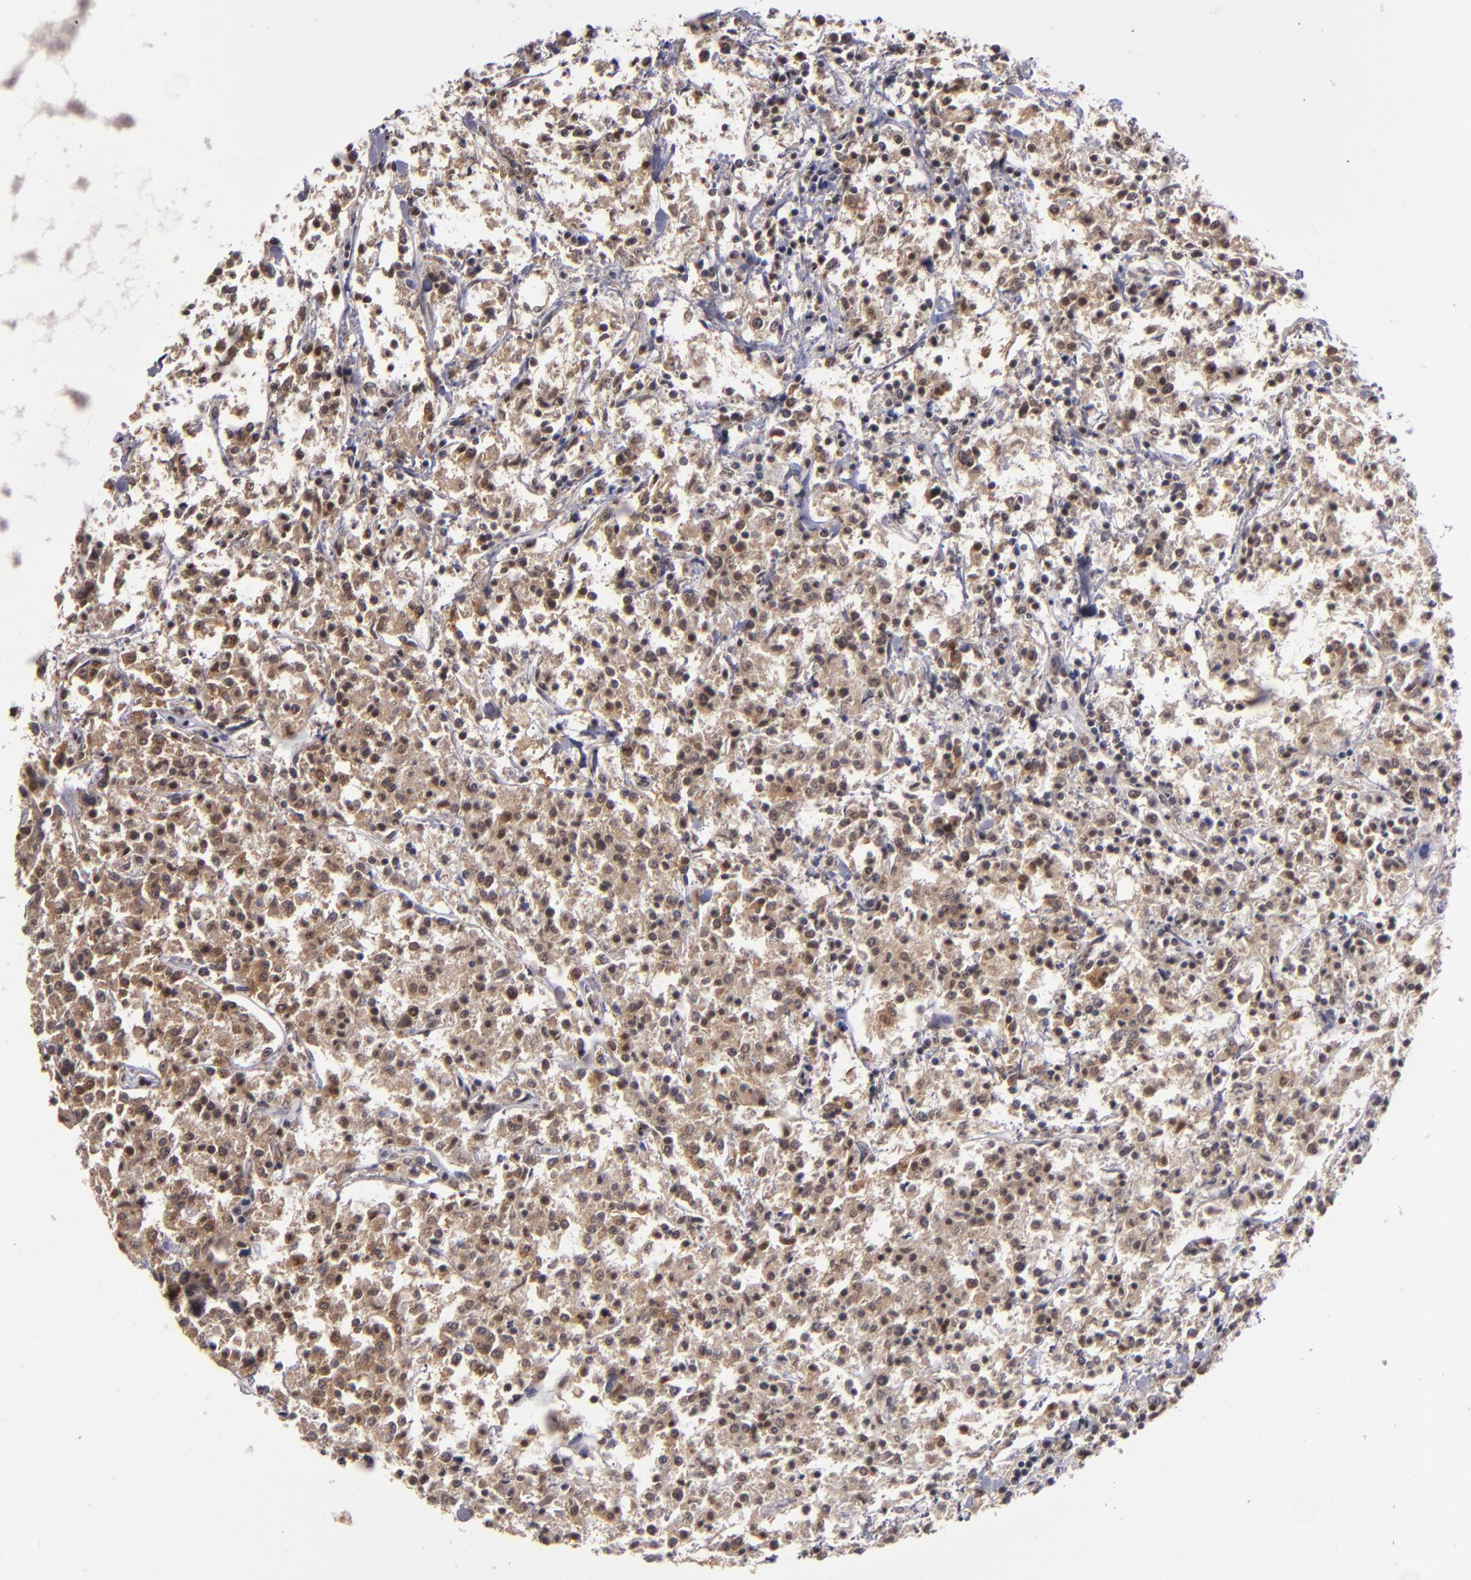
{"staining": {"intensity": "weak", "quantity": "25%-75%", "location": "cytoplasmic/membranous"}, "tissue": "lymphoma", "cell_type": "Tumor cells", "image_type": "cancer", "snomed": [{"axis": "morphology", "description": "Malignant lymphoma, non-Hodgkin's type, Low grade"}, {"axis": "topography", "description": "Small intestine"}], "caption": "Tumor cells show low levels of weak cytoplasmic/membranous expression in approximately 25%-75% of cells in malignant lymphoma, non-Hodgkin's type (low-grade). (DAB (3,3'-diaminobenzidine) = brown stain, brightfield microscopy at high magnification).", "gene": "MAPK3", "patient": {"sex": "female", "age": 59}}